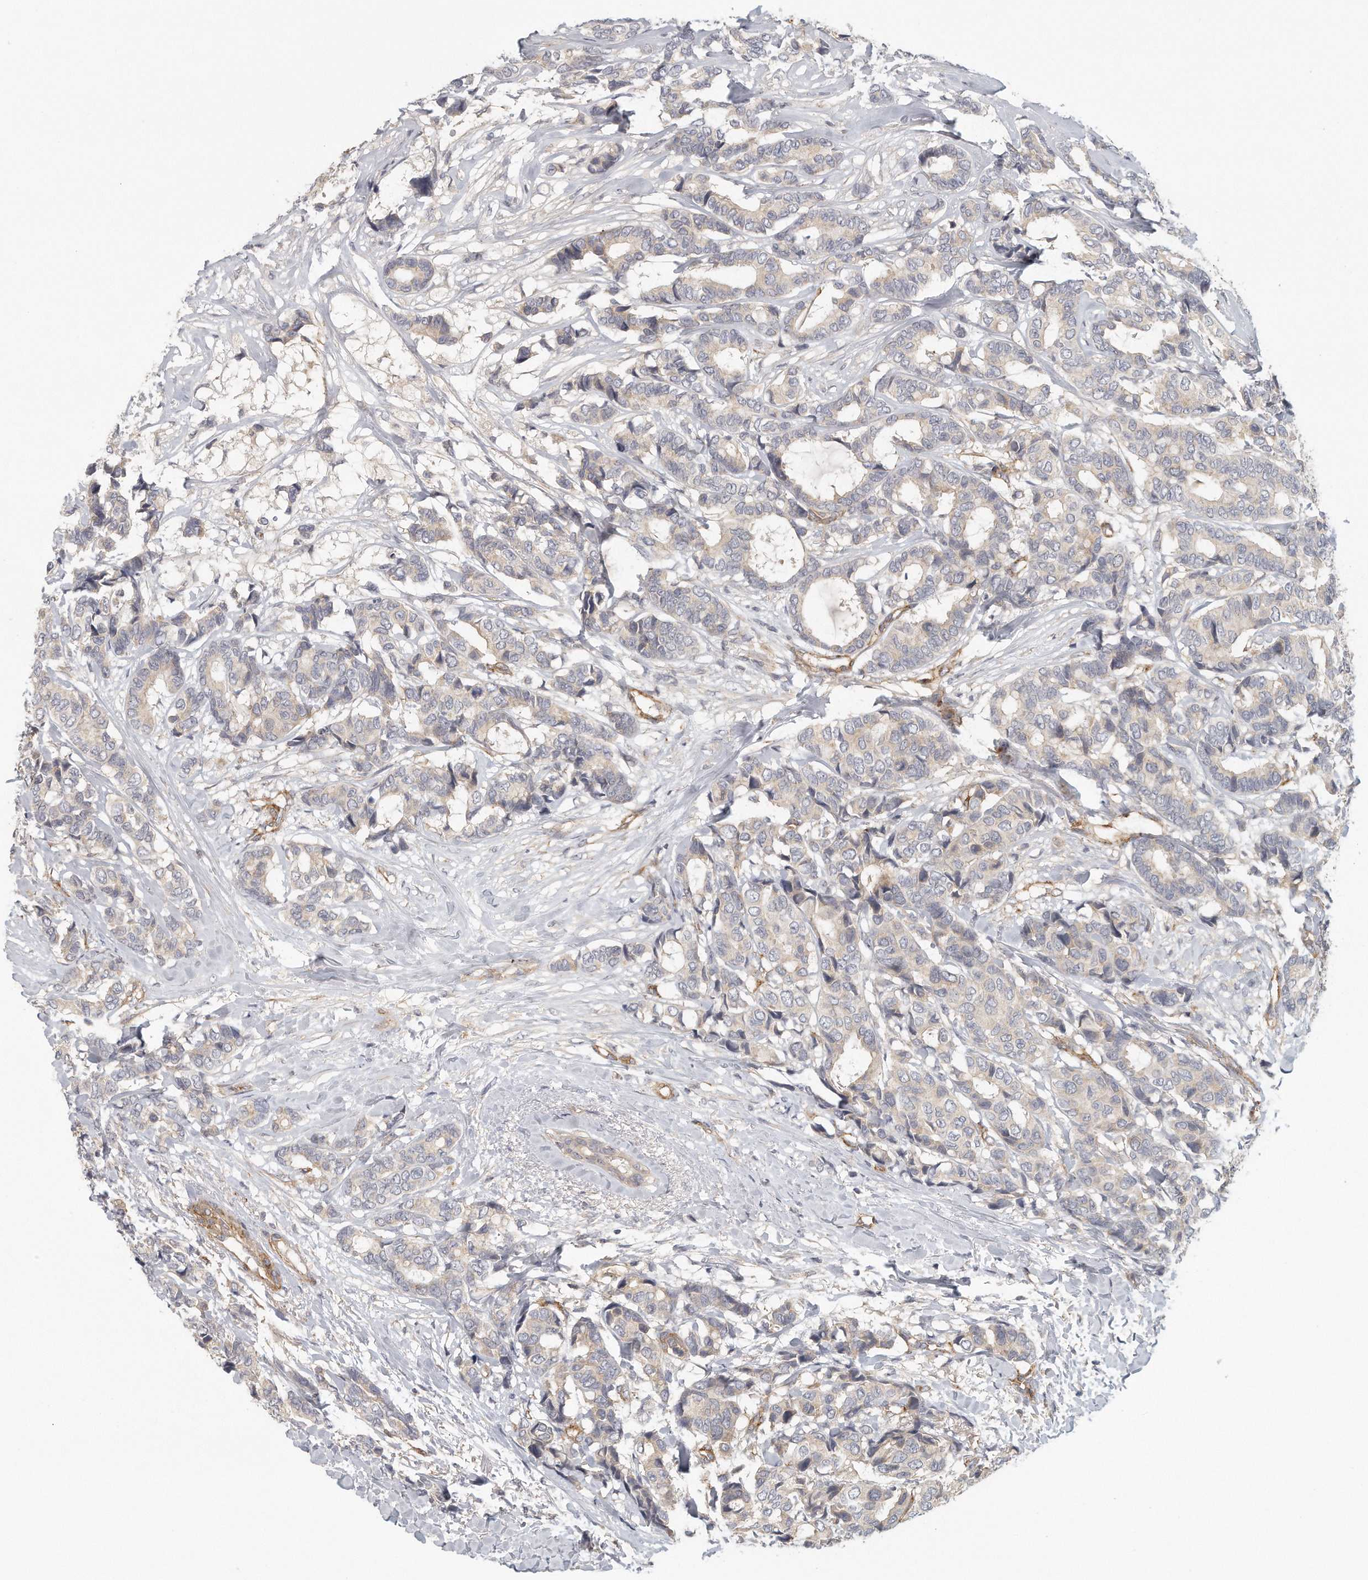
{"staining": {"intensity": "negative", "quantity": "none", "location": "none"}, "tissue": "breast cancer", "cell_type": "Tumor cells", "image_type": "cancer", "snomed": [{"axis": "morphology", "description": "Duct carcinoma"}, {"axis": "topography", "description": "Breast"}], "caption": "A histopathology image of intraductal carcinoma (breast) stained for a protein demonstrates no brown staining in tumor cells.", "gene": "MTERF4", "patient": {"sex": "female", "age": 87}}